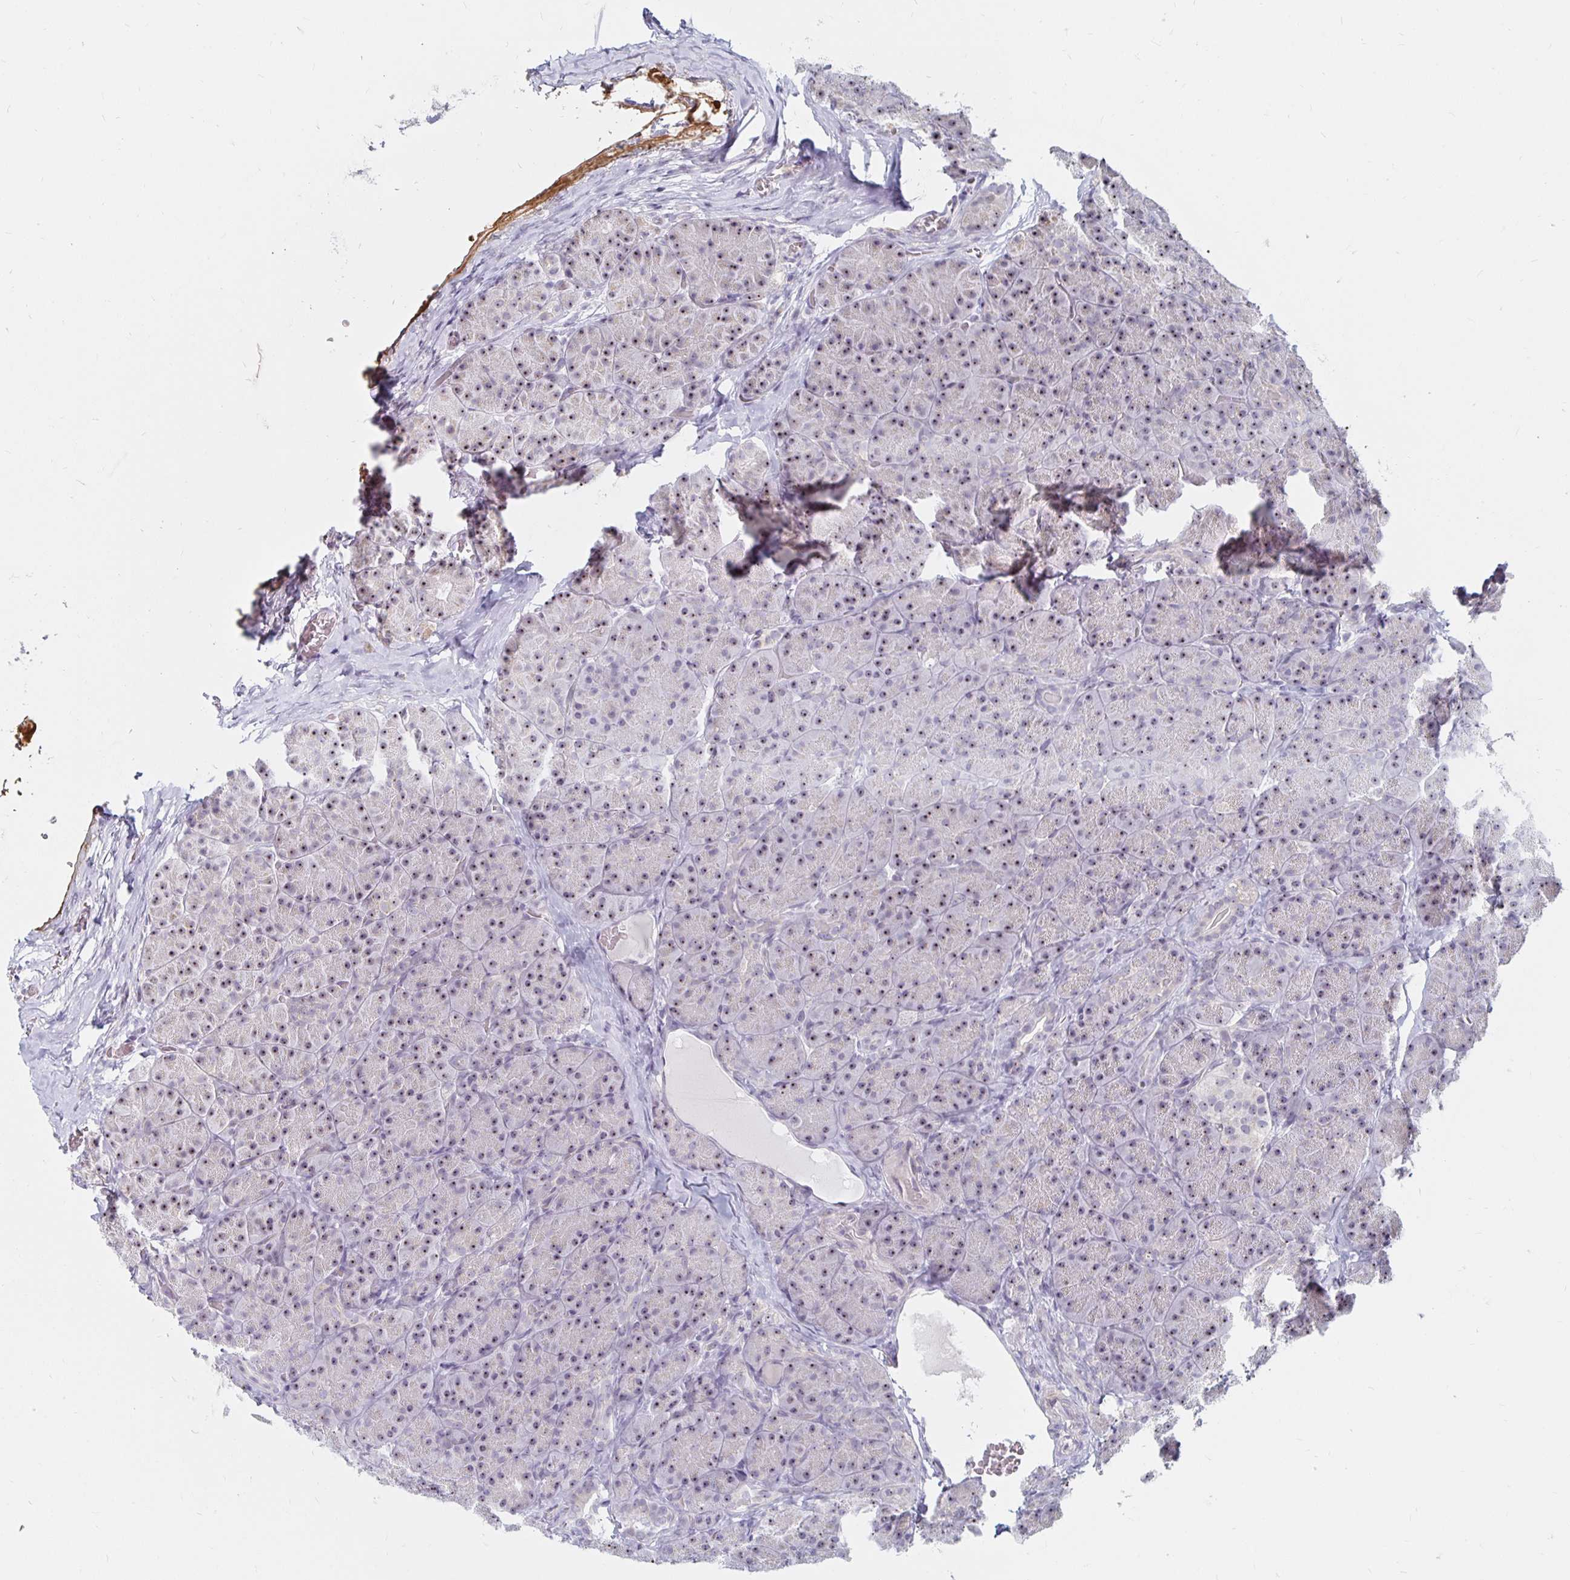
{"staining": {"intensity": "moderate", "quantity": ">75%", "location": "nuclear"}, "tissue": "pancreas", "cell_type": "Exocrine glandular cells", "image_type": "normal", "snomed": [{"axis": "morphology", "description": "Normal tissue, NOS"}, {"axis": "topography", "description": "Pancreas"}], "caption": "The immunohistochemical stain shows moderate nuclear expression in exocrine glandular cells of benign pancreas. (DAB (3,3'-diaminobenzidine) IHC, brown staining for protein, blue staining for nuclei).", "gene": "NUP85", "patient": {"sex": "male", "age": 57}}